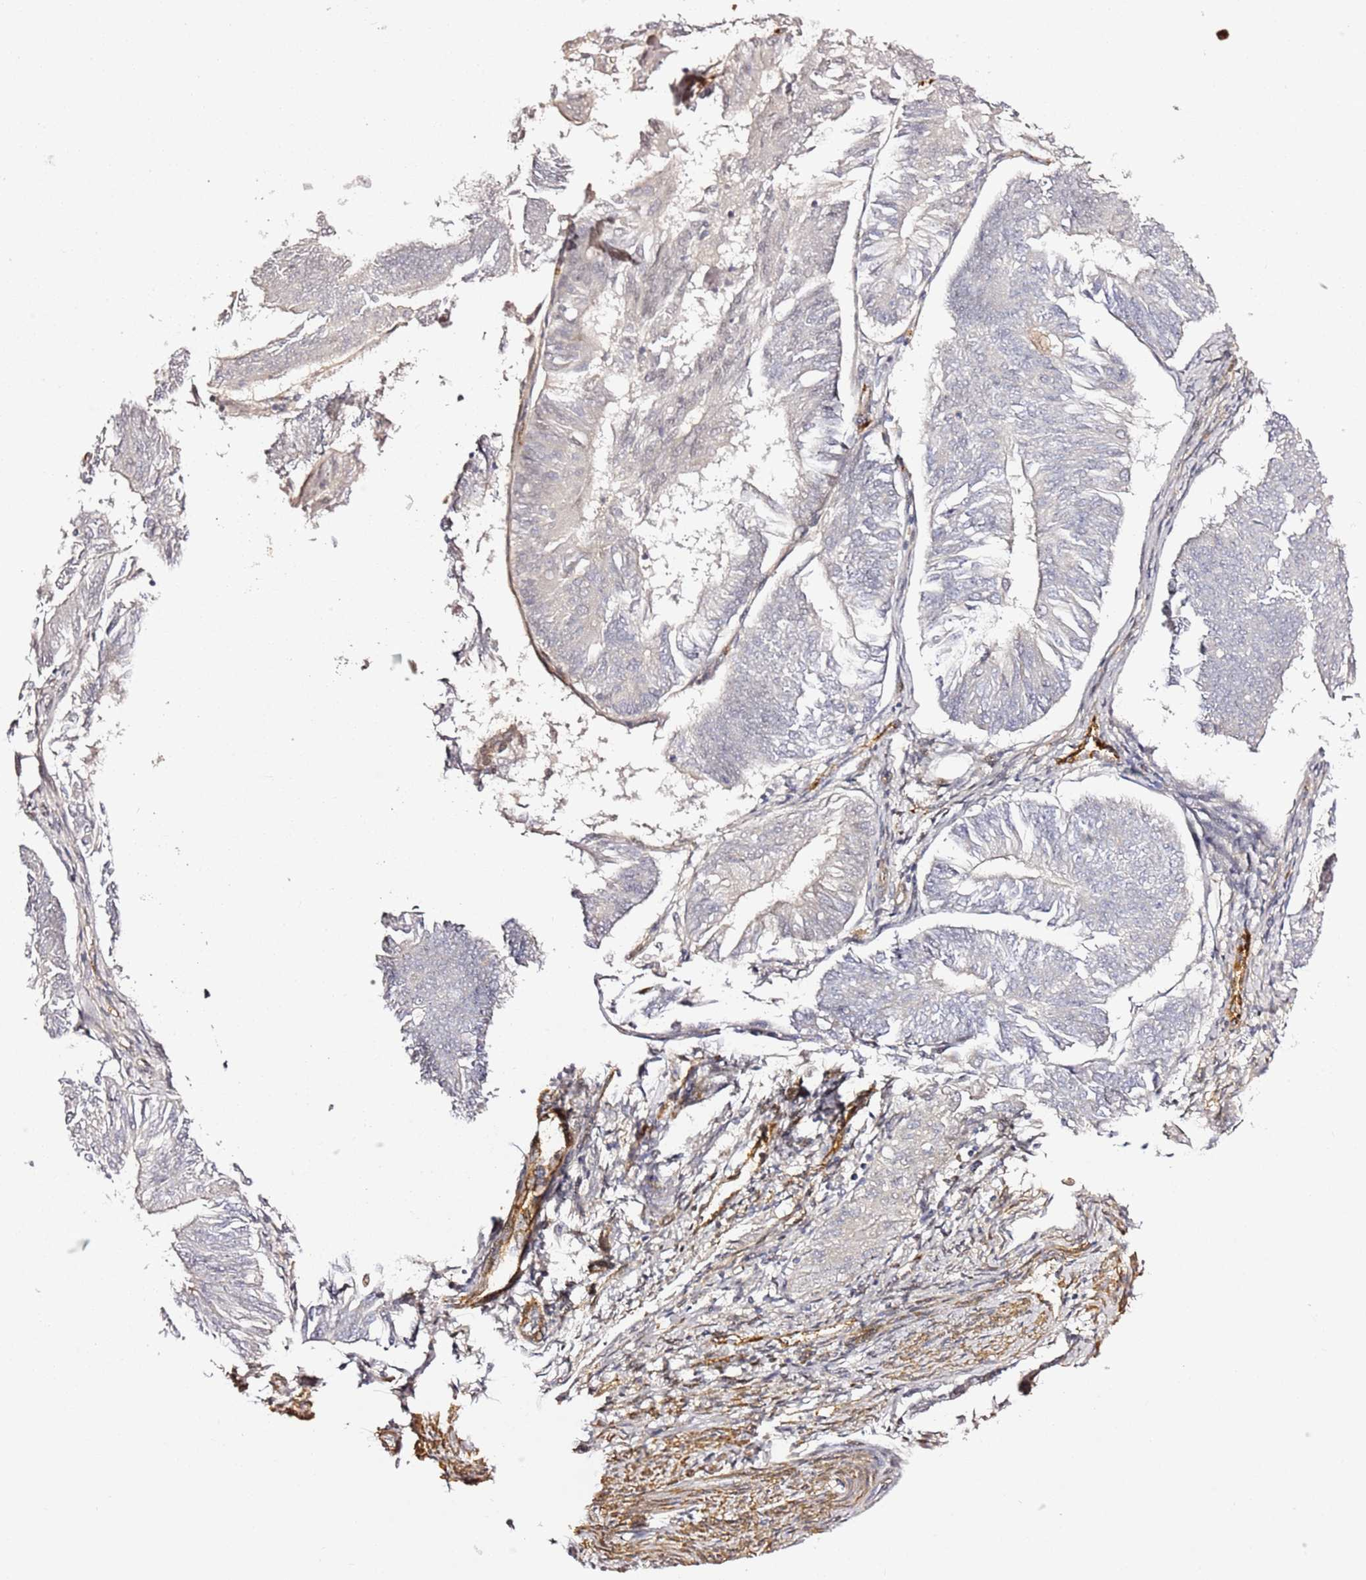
{"staining": {"intensity": "negative", "quantity": "none", "location": "none"}, "tissue": "endometrial cancer", "cell_type": "Tumor cells", "image_type": "cancer", "snomed": [{"axis": "morphology", "description": "Adenocarcinoma, NOS"}, {"axis": "topography", "description": "Endometrium"}], "caption": "Immunohistochemical staining of human endometrial adenocarcinoma reveals no significant expression in tumor cells.", "gene": "EPS8L1", "patient": {"sex": "female", "age": 58}}